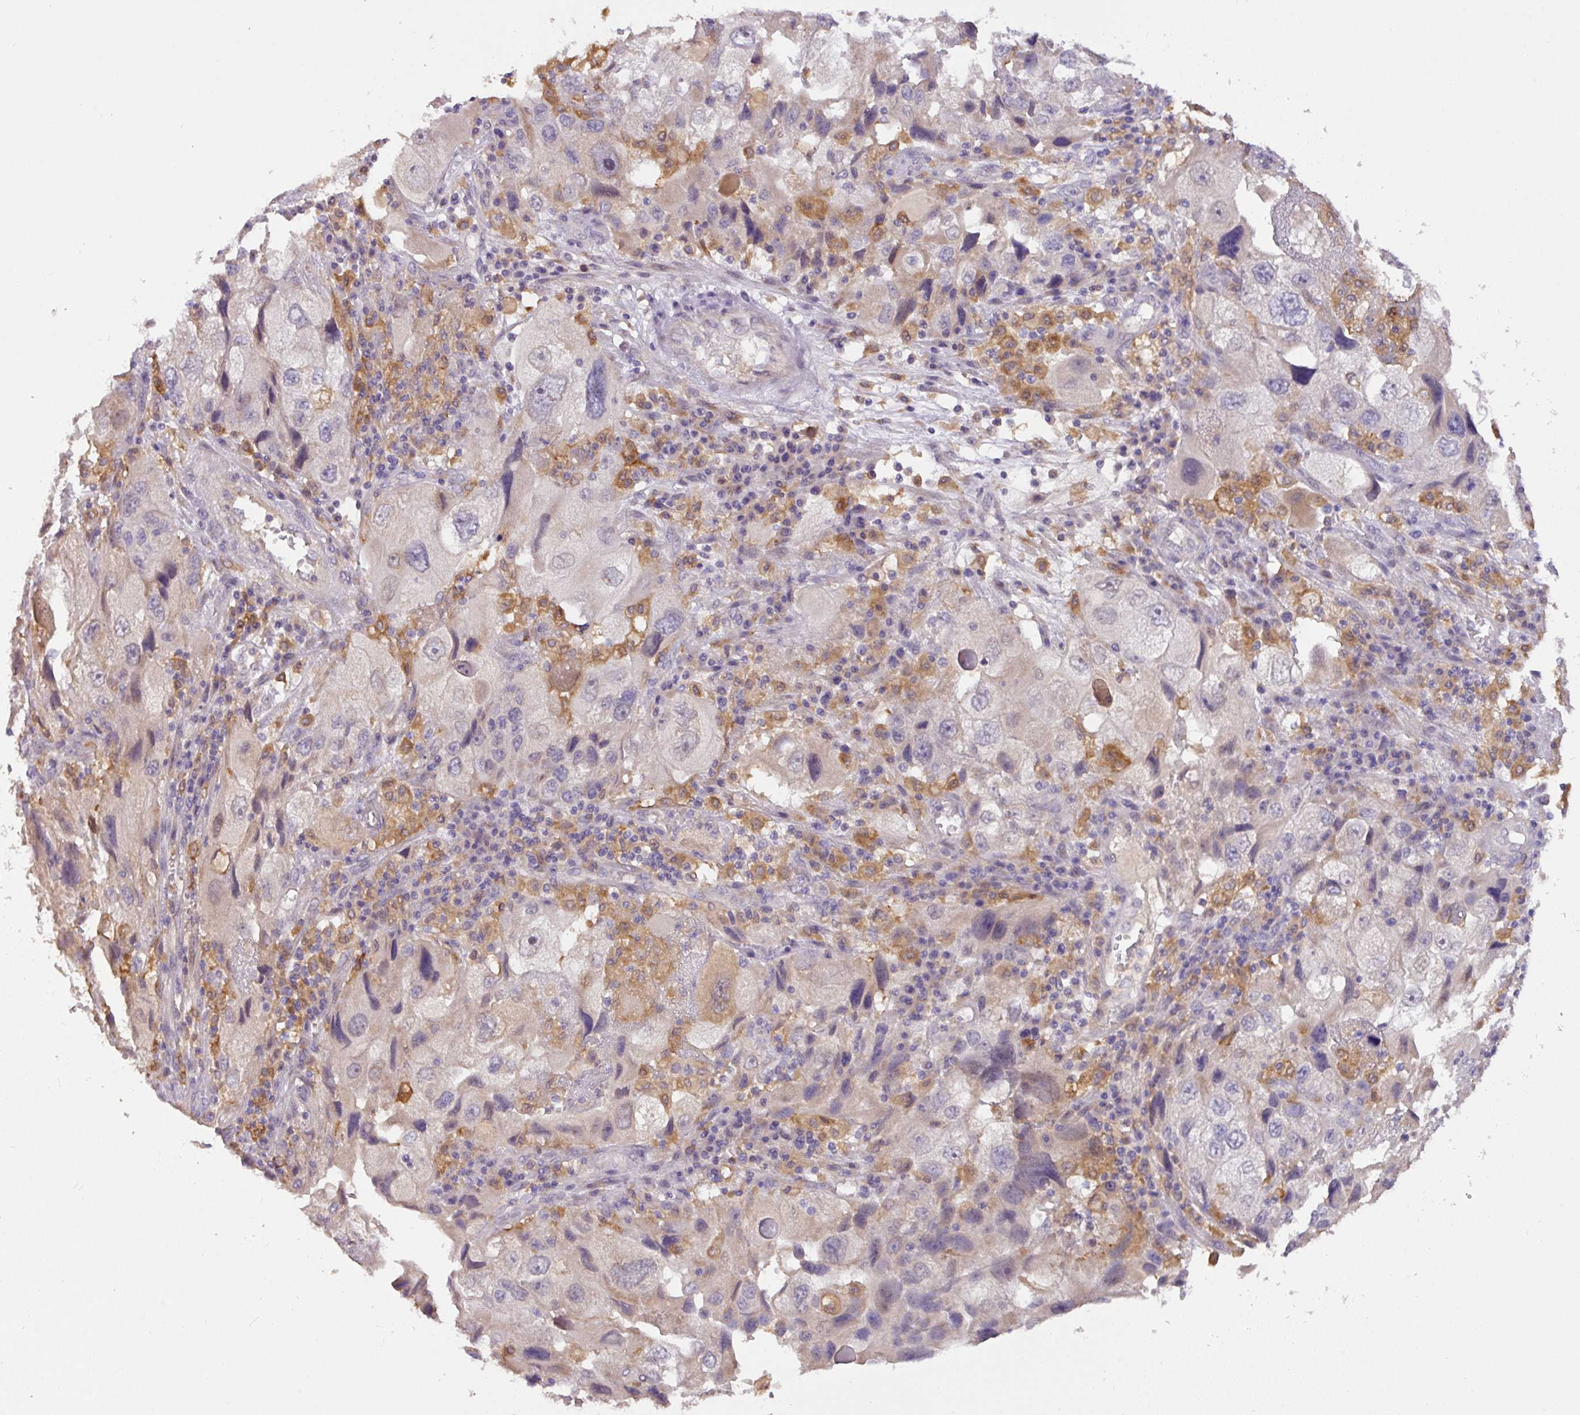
{"staining": {"intensity": "weak", "quantity": "<25%", "location": "cytoplasmic/membranous"}, "tissue": "endometrial cancer", "cell_type": "Tumor cells", "image_type": "cancer", "snomed": [{"axis": "morphology", "description": "Adenocarcinoma, NOS"}, {"axis": "topography", "description": "Endometrium"}], "caption": "Immunohistochemical staining of endometrial cancer (adenocarcinoma) reveals no significant positivity in tumor cells.", "gene": "GCNT7", "patient": {"sex": "female", "age": 49}}